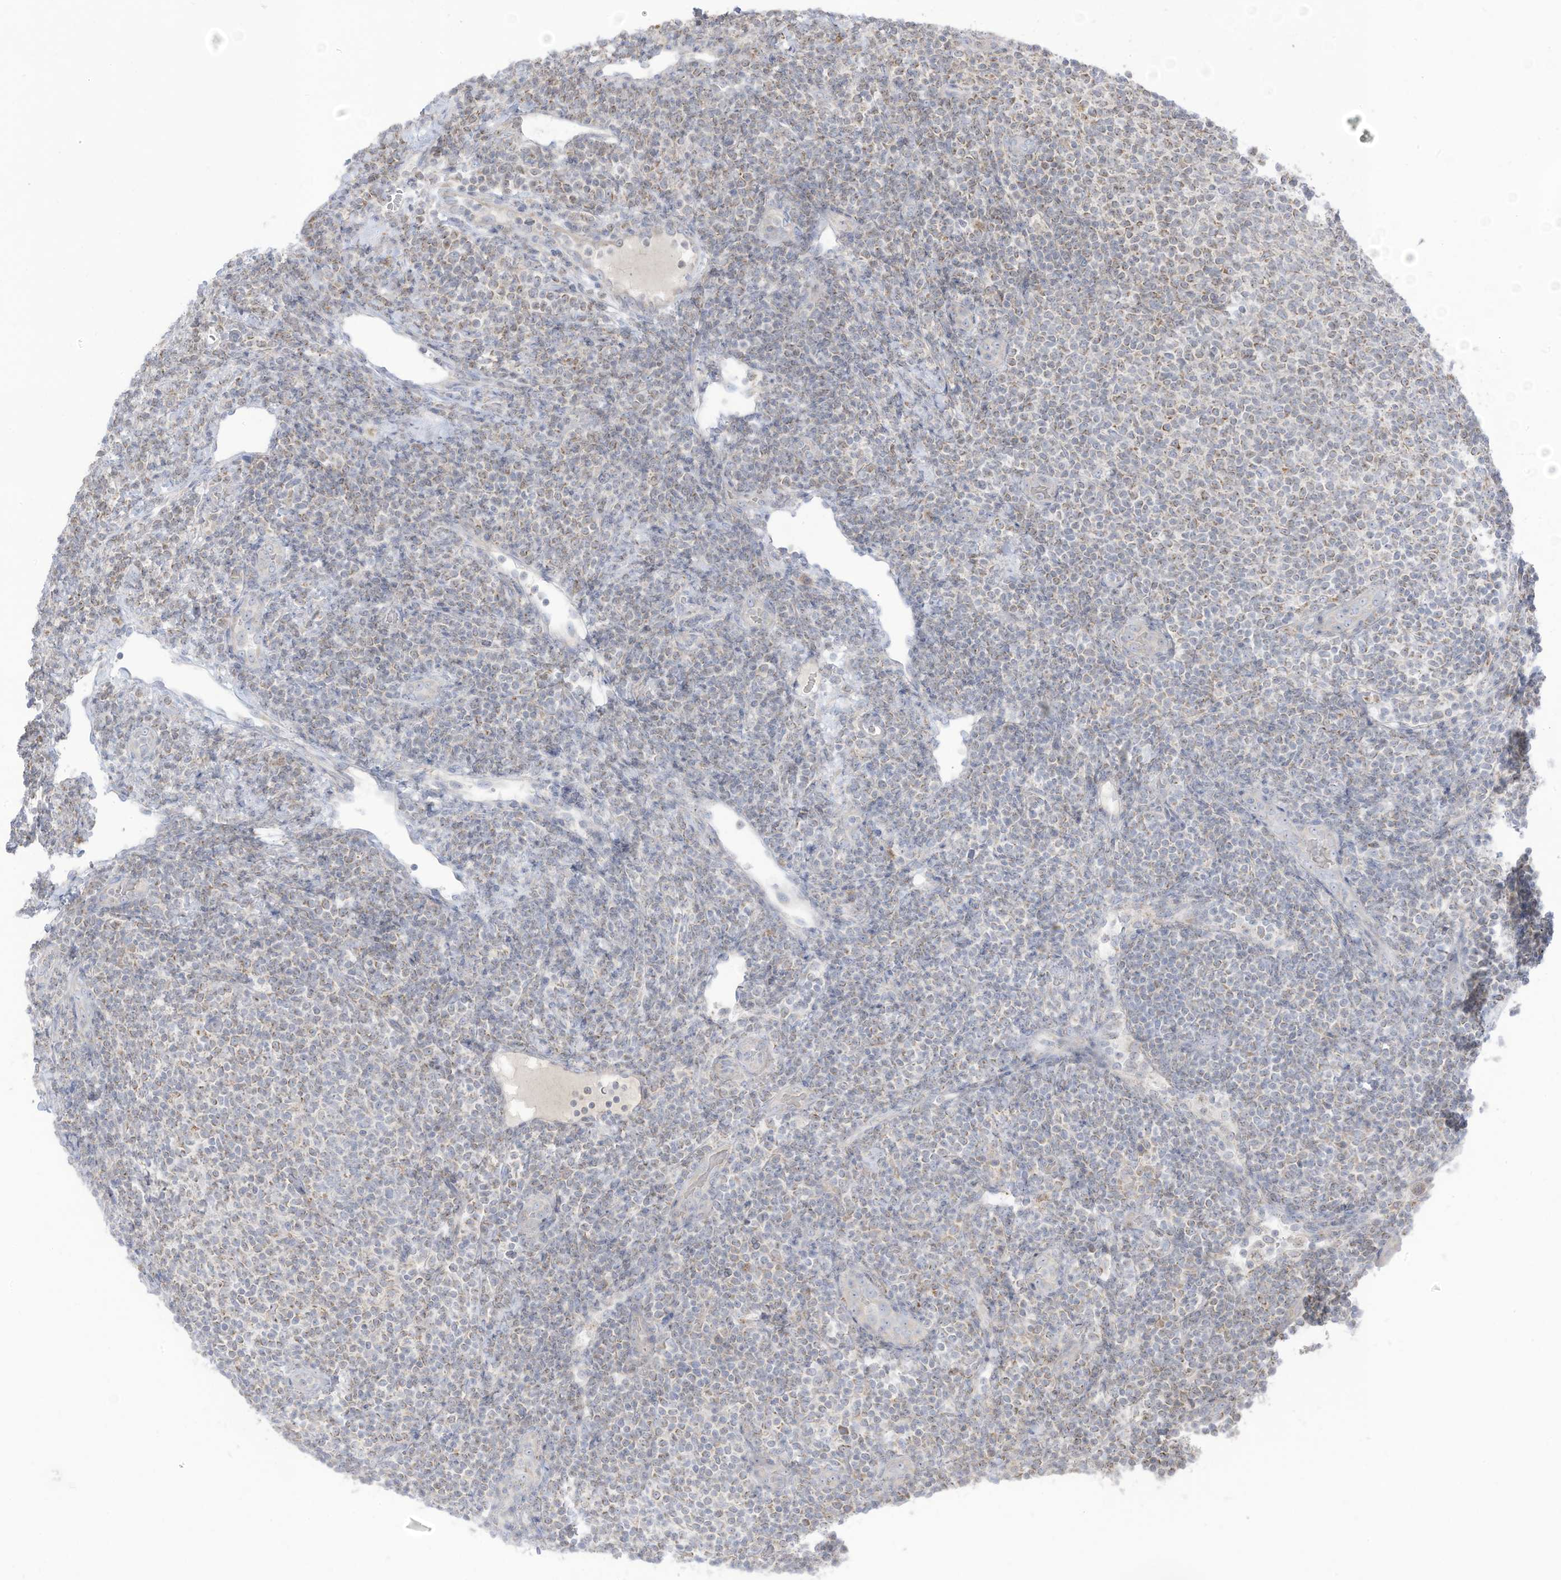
{"staining": {"intensity": "moderate", "quantity": "<25%", "location": "cytoplasmic/membranous"}, "tissue": "lymphoma", "cell_type": "Tumor cells", "image_type": "cancer", "snomed": [{"axis": "morphology", "description": "Malignant lymphoma, non-Hodgkin's type, Low grade"}, {"axis": "topography", "description": "Lymph node"}], "caption": "Tumor cells exhibit moderate cytoplasmic/membranous expression in about <25% of cells in low-grade malignant lymphoma, non-Hodgkin's type. (Brightfield microscopy of DAB IHC at high magnification).", "gene": "CGAS", "patient": {"sex": "male", "age": 66}}